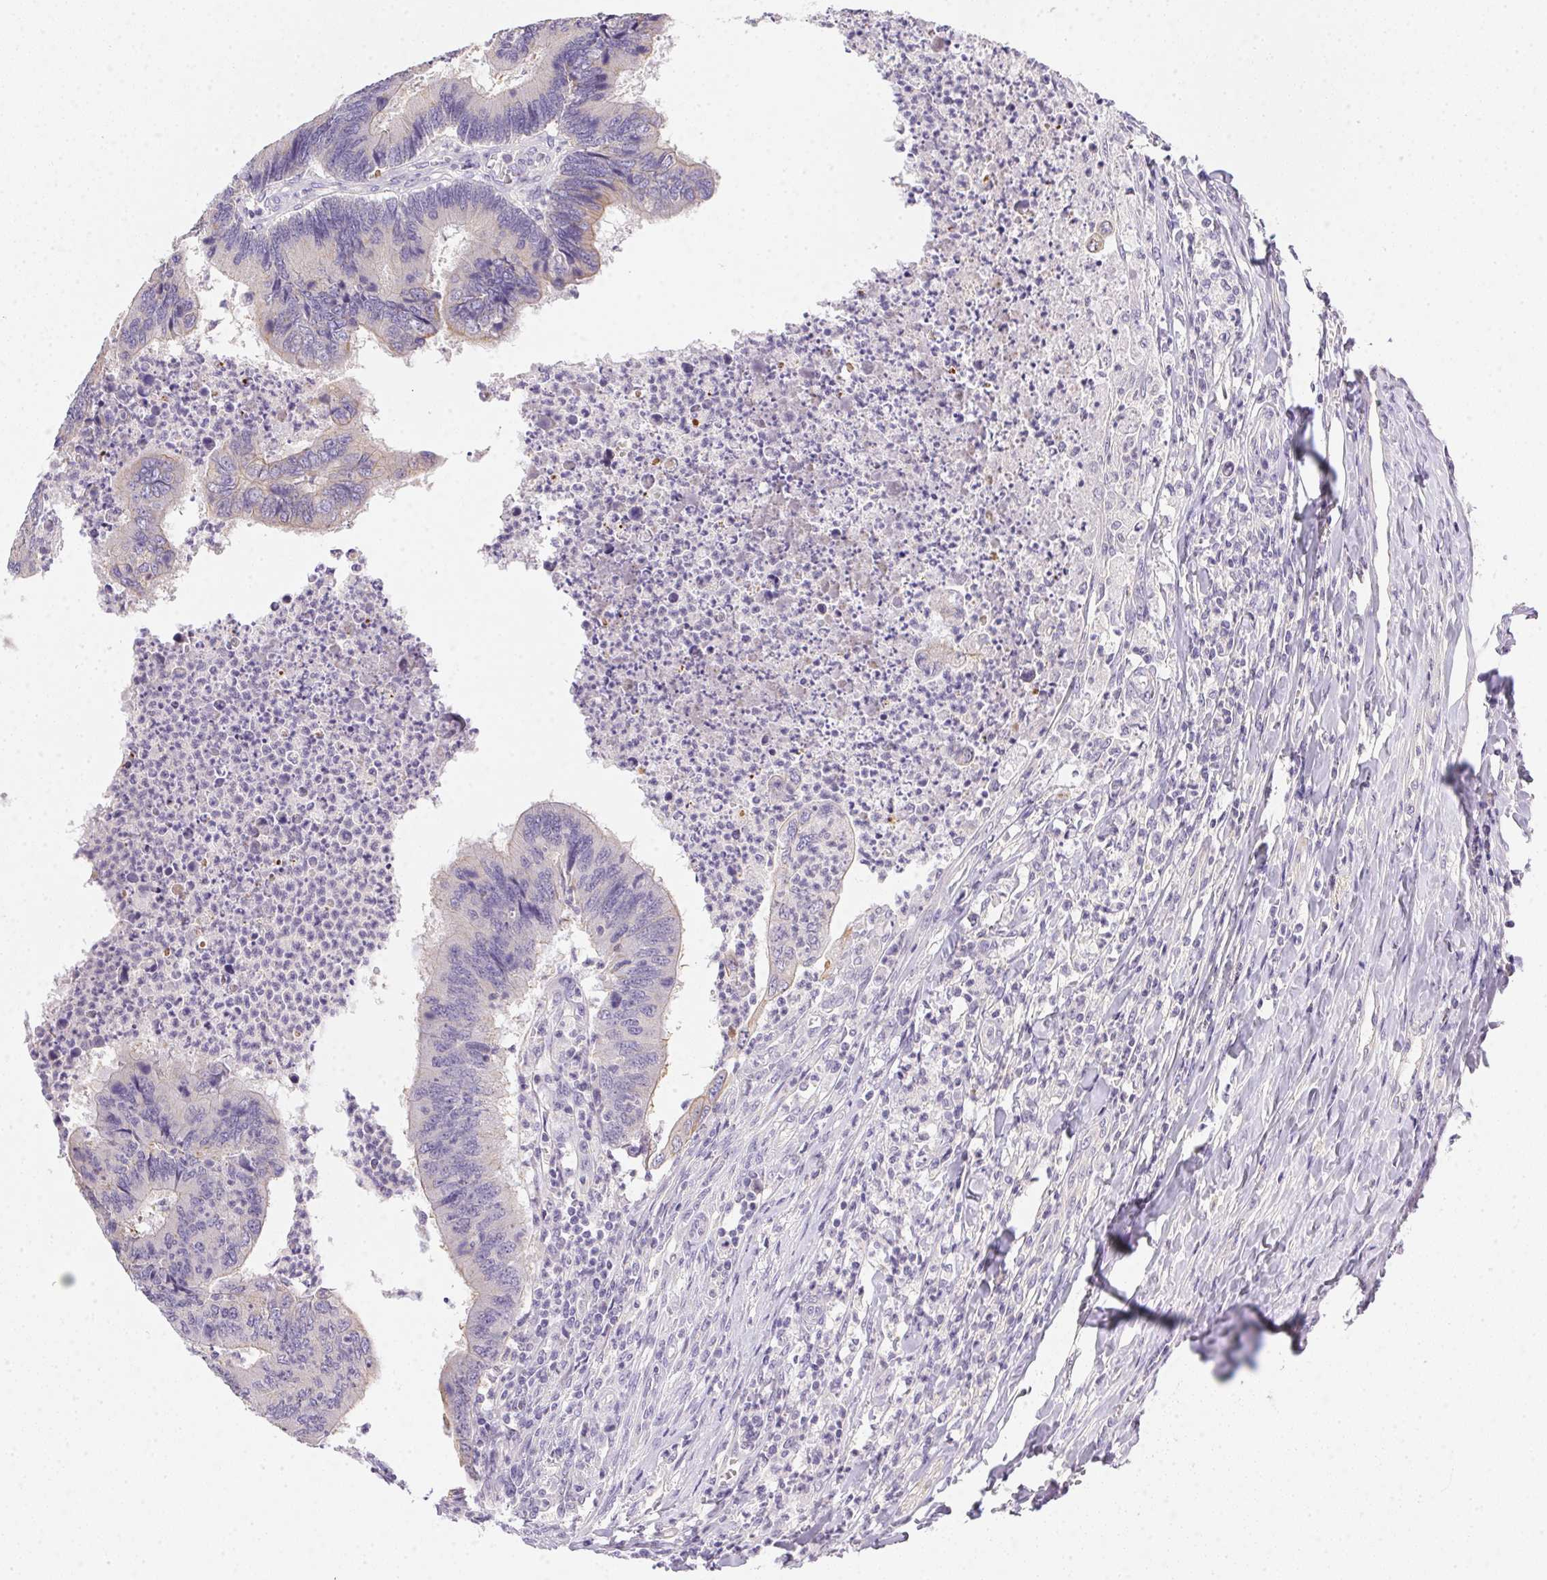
{"staining": {"intensity": "negative", "quantity": "none", "location": "none"}, "tissue": "colorectal cancer", "cell_type": "Tumor cells", "image_type": "cancer", "snomed": [{"axis": "morphology", "description": "Adenocarcinoma, NOS"}, {"axis": "topography", "description": "Colon"}], "caption": "This histopathology image is of colorectal cancer stained with immunohistochemistry (IHC) to label a protein in brown with the nuclei are counter-stained blue. There is no staining in tumor cells.", "gene": "SLC17A7", "patient": {"sex": "female", "age": 67}}